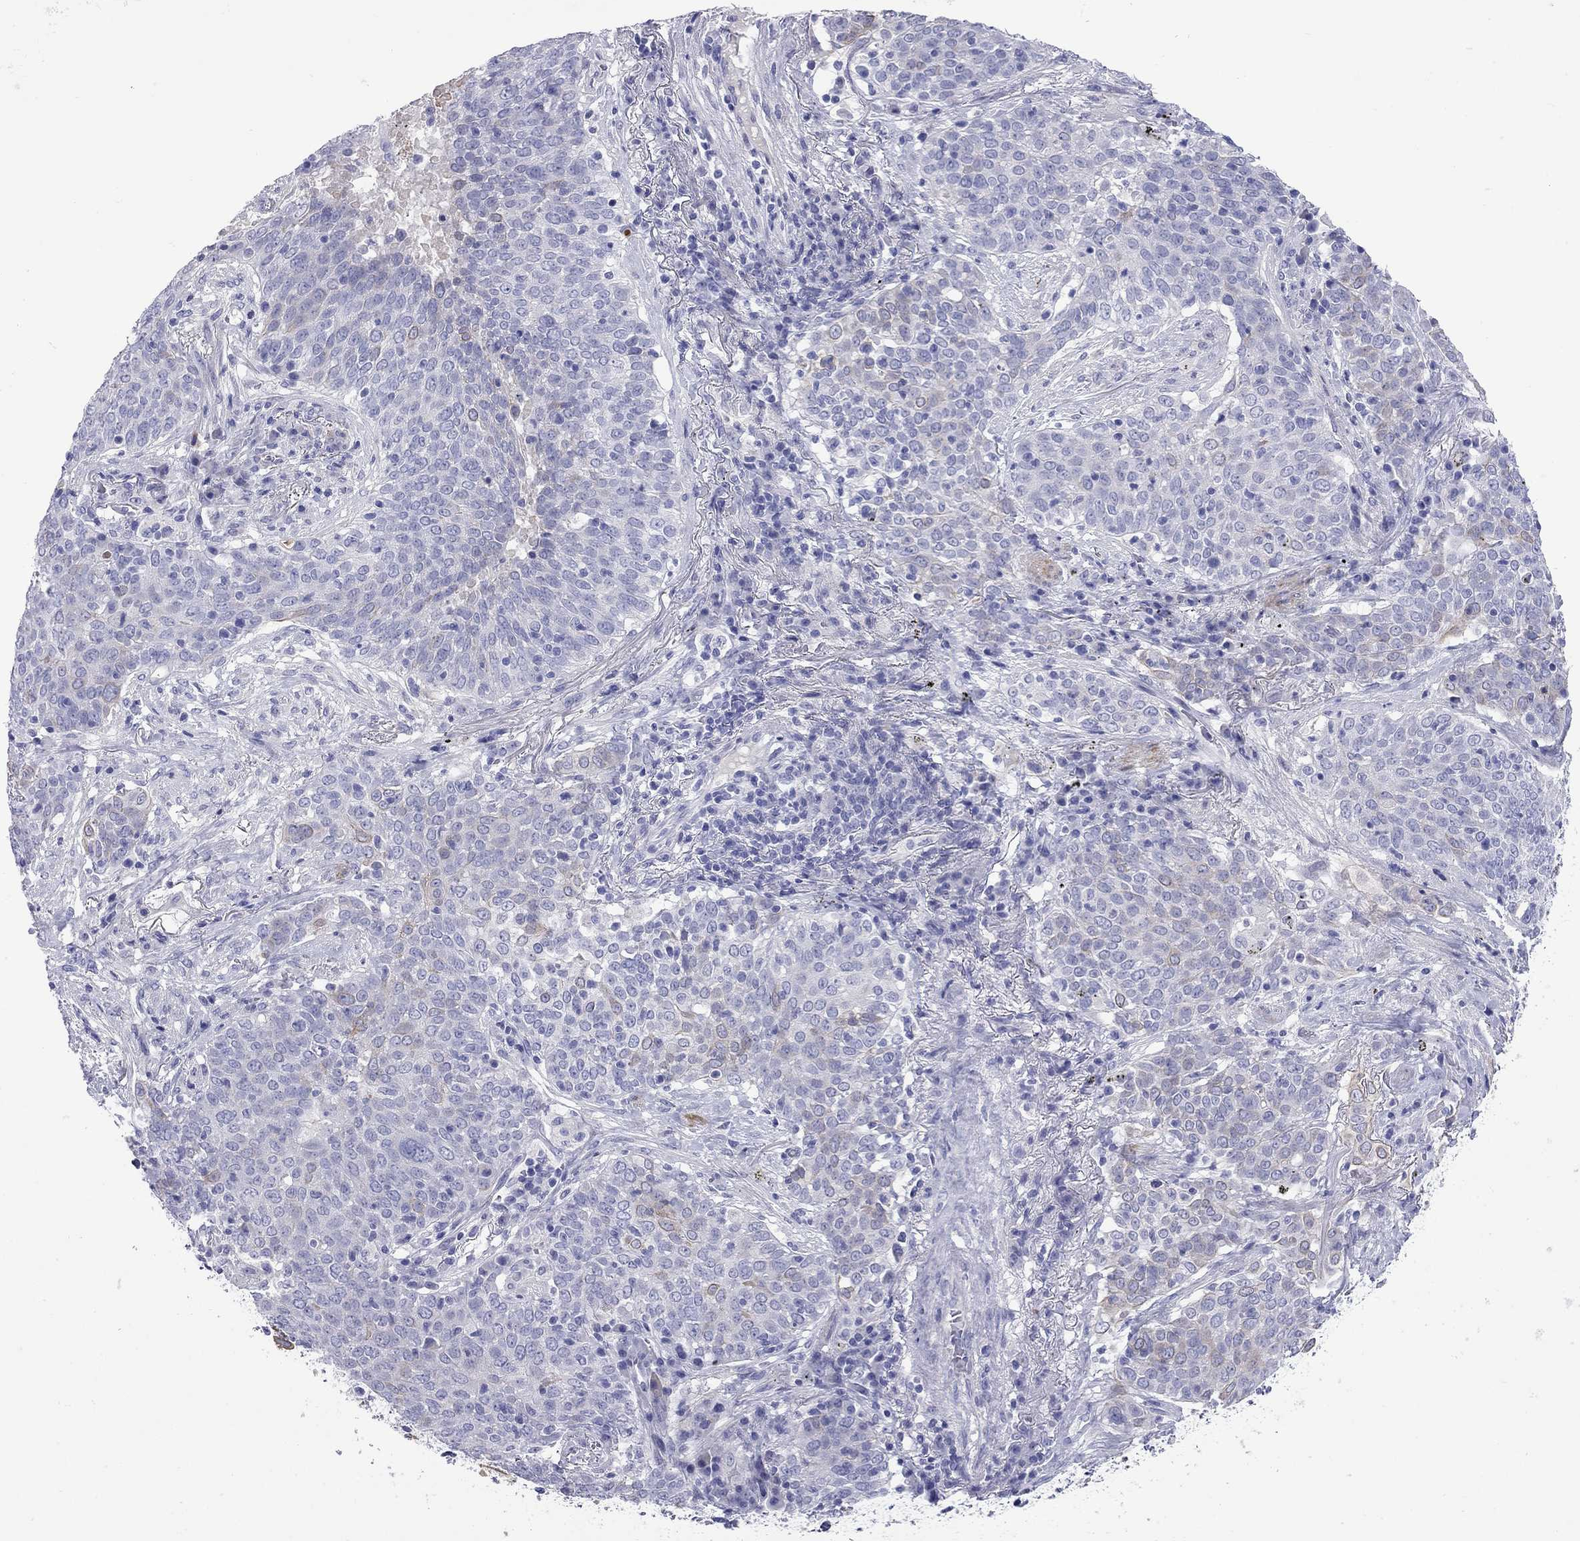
{"staining": {"intensity": "weak", "quantity": "<25%", "location": "cytoplasmic/membranous"}, "tissue": "lung cancer", "cell_type": "Tumor cells", "image_type": "cancer", "snomed": [{"axis": "morphology", "description": "Squamous cell carcinoma, NOS"}, {"axis": "topography", "description": "Lung"}], "caption": "The micrograph displays no staining of tumor cells in lung squamous cell carcinoma.", "gene": "CMYA5", "patient": {"sex": "male", "age": 82}}